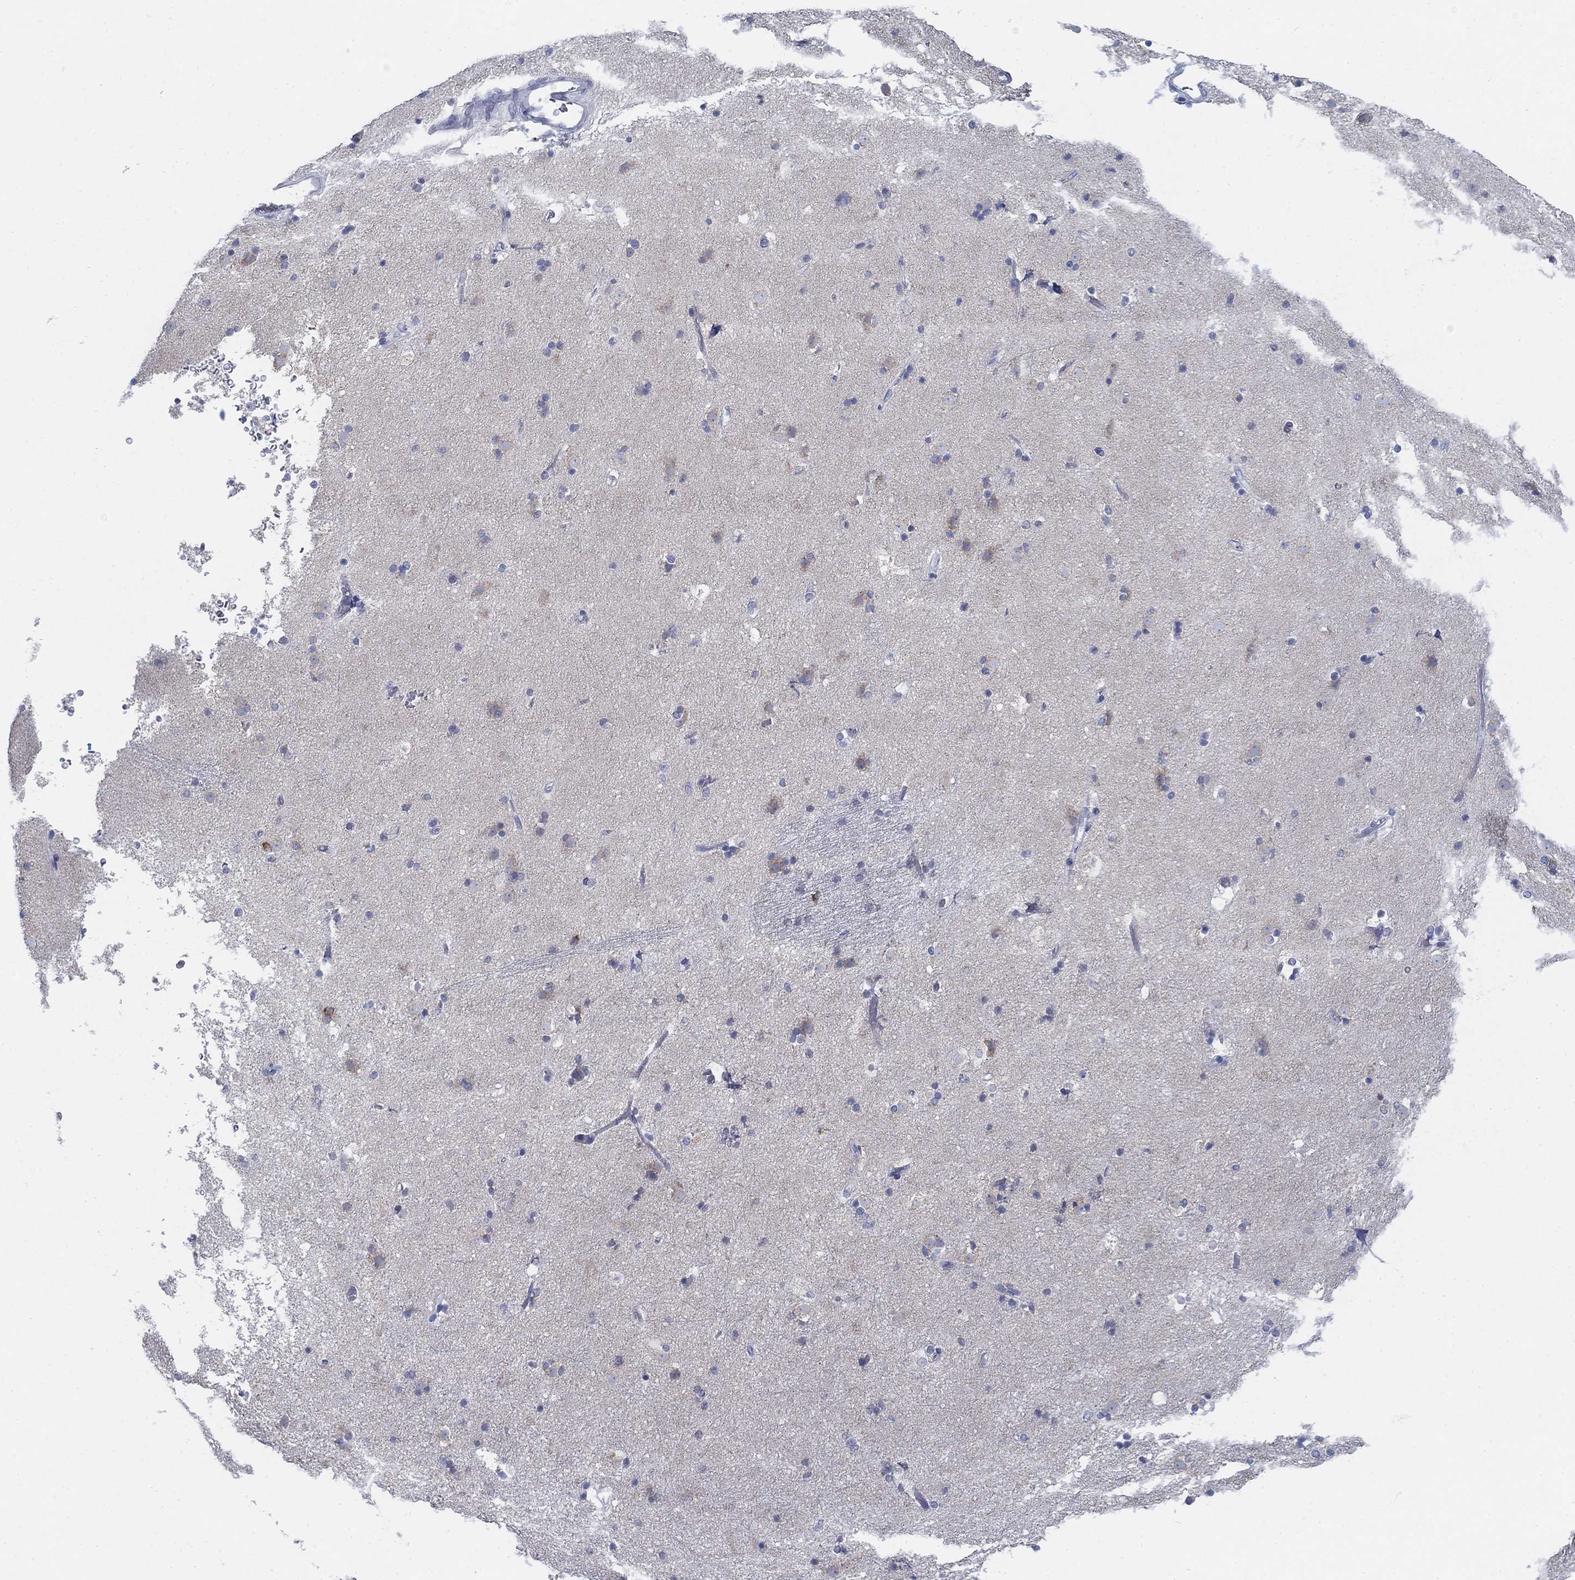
{"staining": {"intensity": "weak", "quantity": "<25%", "location": "cytoplasmic/membranous"}, "tissue": "caudate", "cell_type": "Glial cells", "image_type": "normal", "snomed": [{"axis": "morphology", "description": "Normal tissue, NOS"}, {"axis": "topography", "description": "Lateral ventricle wall"}], "caption": "Glial cells are negative for brown protein staining in benign caudate. The staining is performed using DAB brown chromogen with nuclei counter-stained in using hematoxylin.", "gene": "SCCPDH", "patient": {"sex": "female", "age": 71}}